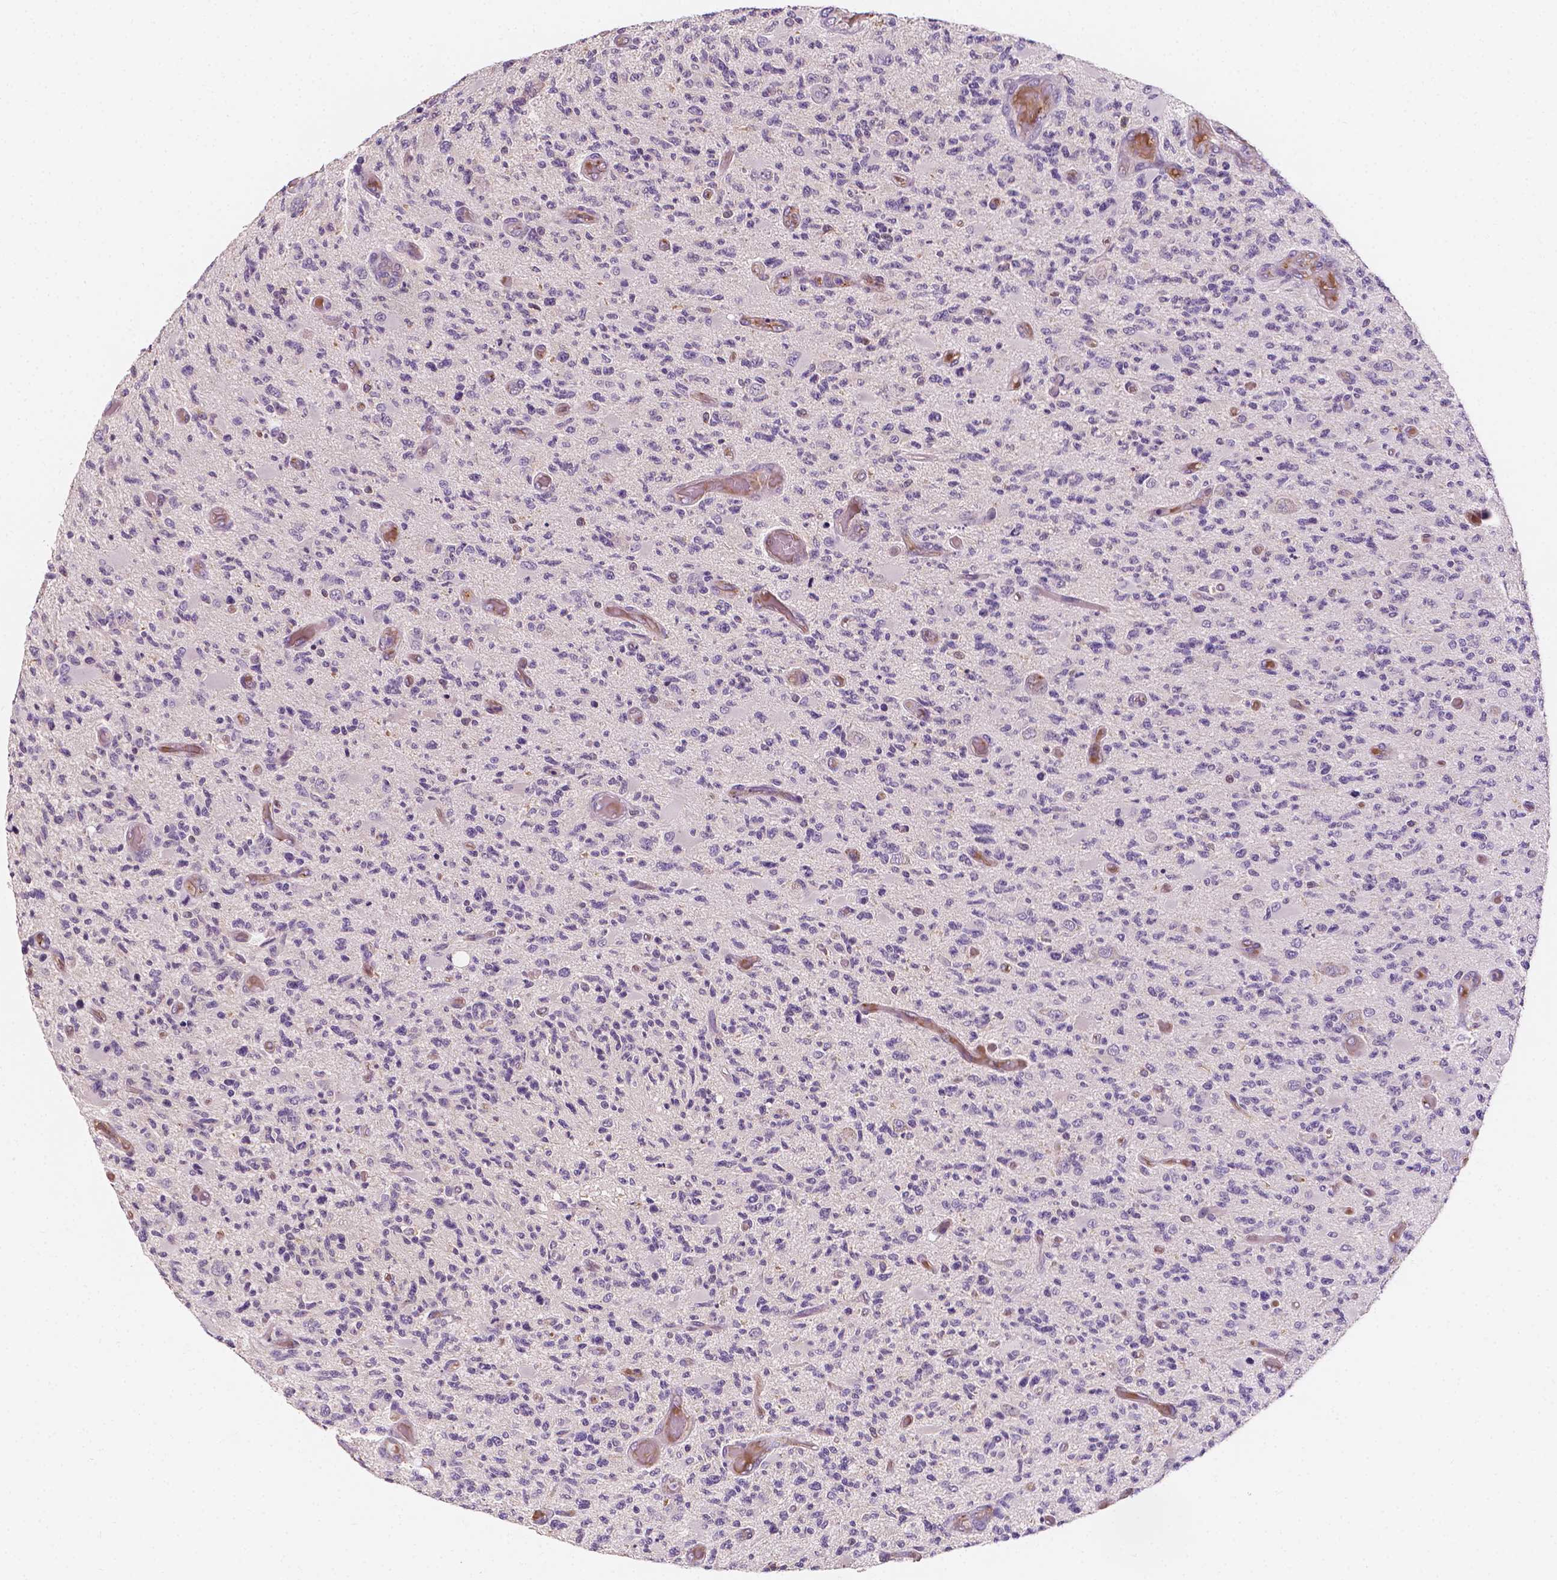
{"staining": {"intensity": "negative", "quantity": "none", "location": "none"}, "tissue": "glioma", "cell_type": "Tumor cells", "image_type": "cancer", "snomed": [{"axis": "morphology", "description": "Glioma, malignant, High grade"}, {"axis": "topography", "description": "Brain"}], "caption": "Immunohistochemical staining of high-grade glioma (malignant) exhibits no significant positivity in tumor cells.", "gene": "SLC22A4", "patient": {"sex": "female", "age": 63}}